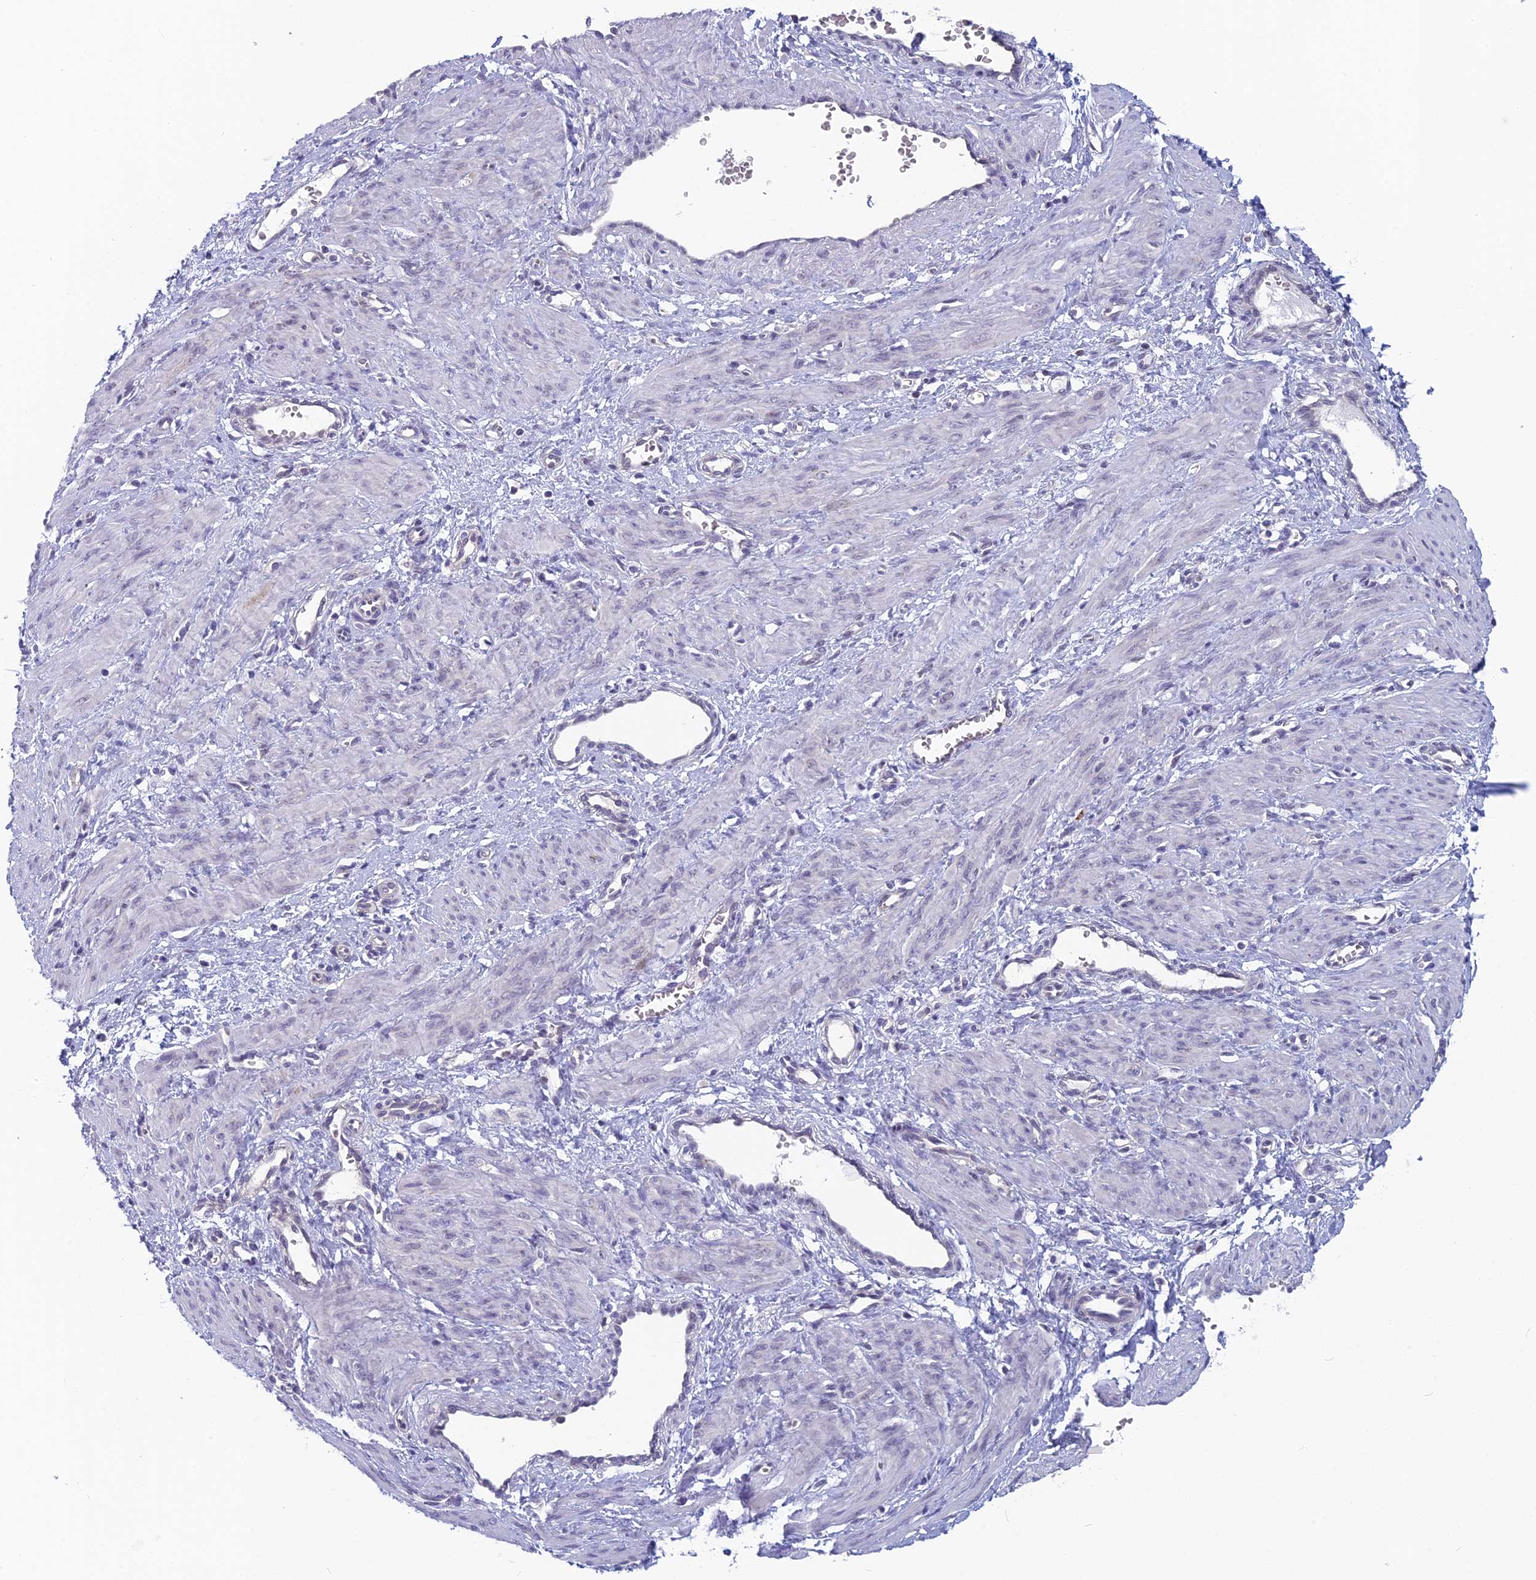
{"staining": {"intensity": "negative", "quantity": "none", "location": "none"}, "tissue": "smooth muscle", "cell_type": "Smooth muscle cells", "image_type": "normal", "snomed": [{"axis": "morphology", "description": "Normal tissue, NOS"}, {"axis": "topography", "description": "Endometrium"}], "caption": "High power microscopy histopathology image of an immunohistochemistry (IHC) photomicrograph of benign smooth muscle, revealing no significant positivity in smooth muscle cells. The staining was performed using DAB to visualize the protein expression in brown, while the nuclei were stained in blue with hematoxylin (Magnification: 20x).", "gene": "MRI1", "patient": {"sex": "female", "age": 33}}